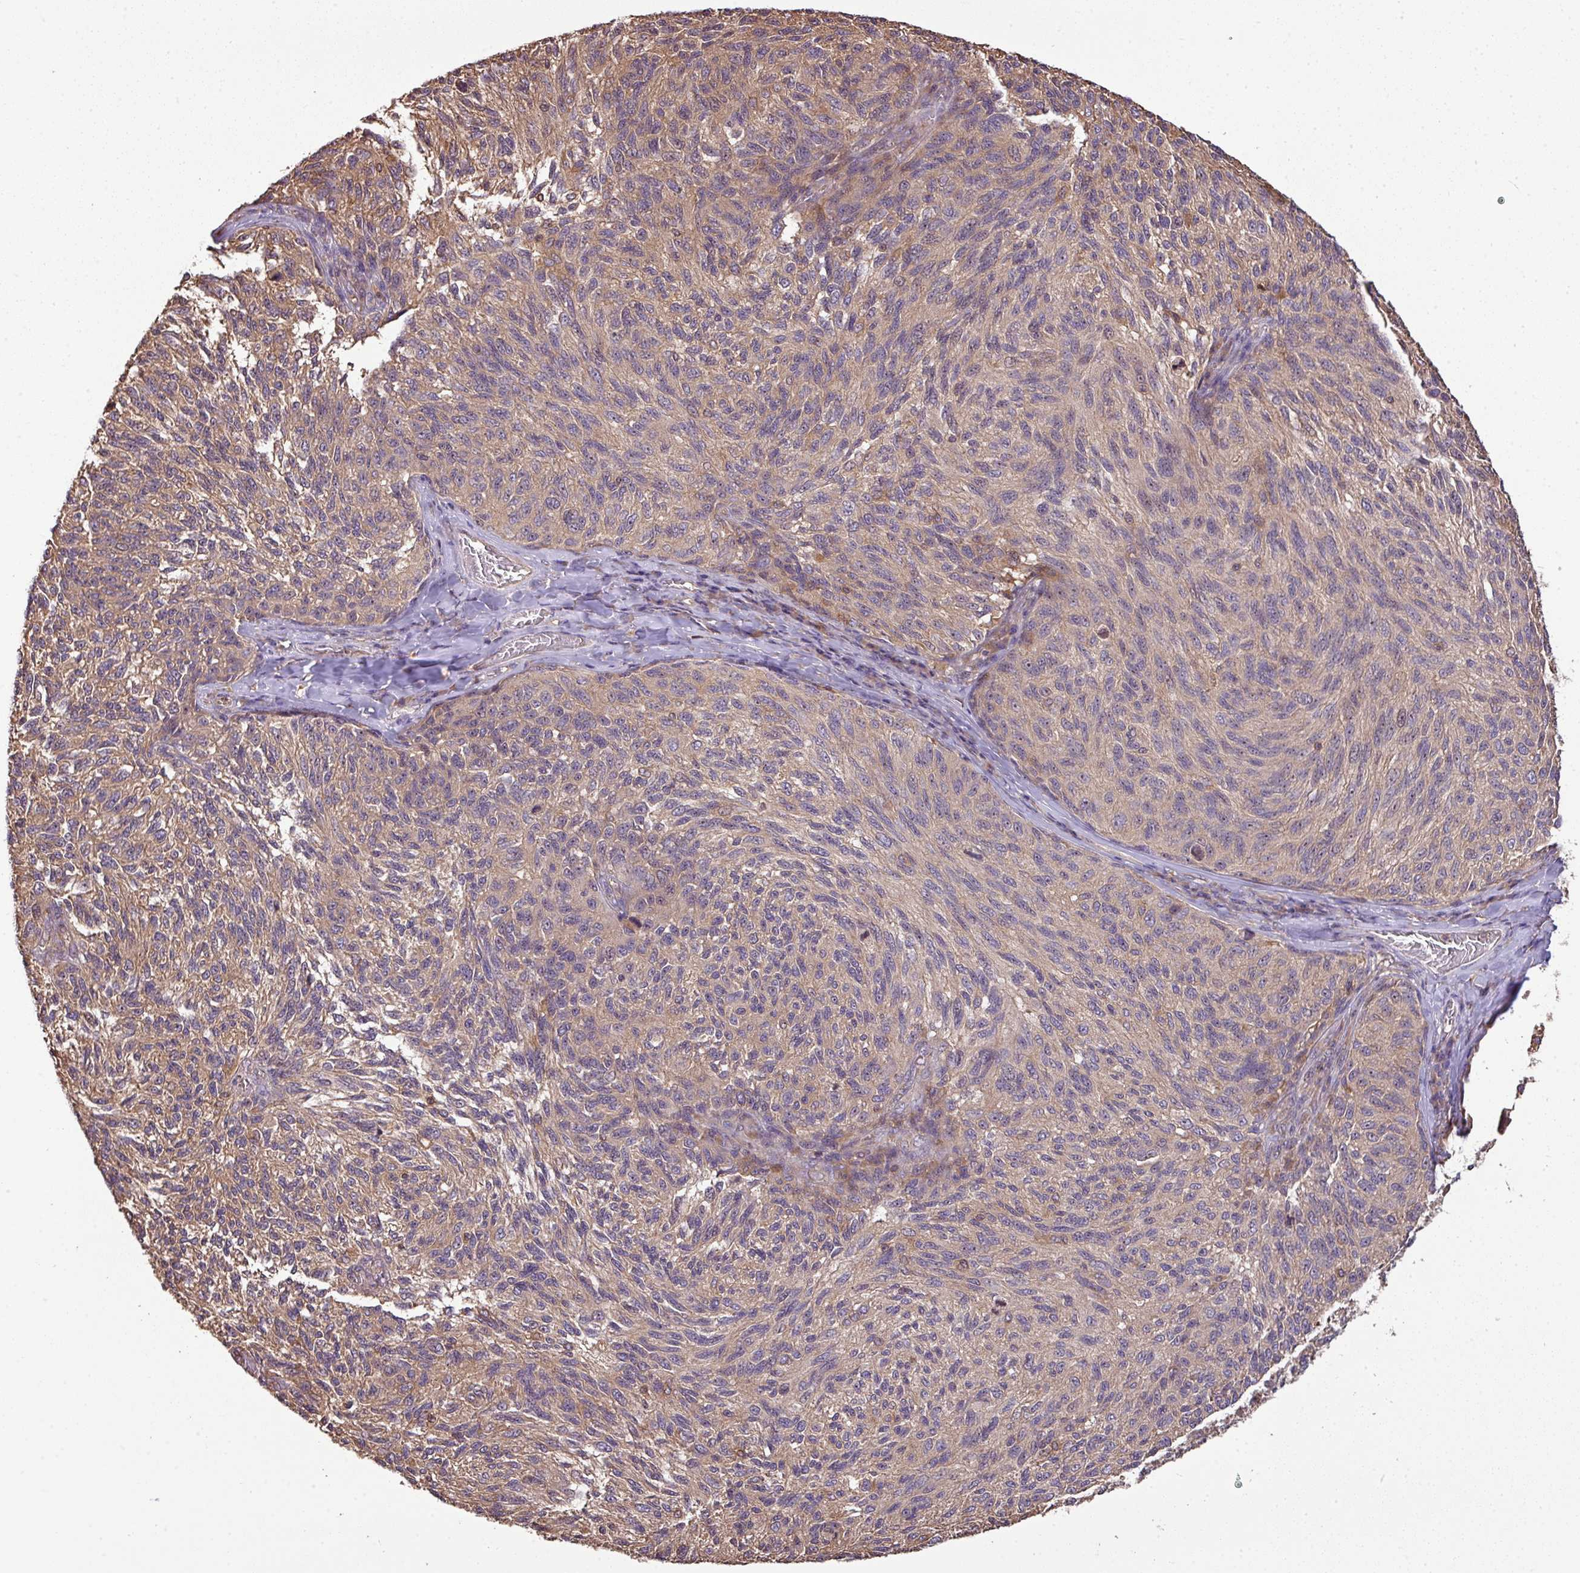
{"staining": {"intensity": "moderate", "quantity": ">75%", "location": "cytoplasmic/membranous"}, "tissue": "melanoma", "cell_type": "Tumor cells", "image_type": "cancer", "snomed": [{"axis": "morphology", "description": "Malignant melanoma, NOS"}, {"axis": "topography", "description": "Skin"}], "caption": "This image shows melanoma stained with immunohistochemistry to label a protein in brown. The cytoplasmic/membranous of tumor cells show moderate positivity for the protein. Nuclei are counter-stained blue.", "gene": "VENTX", "patient": {"sex": "female", "age": 73}}